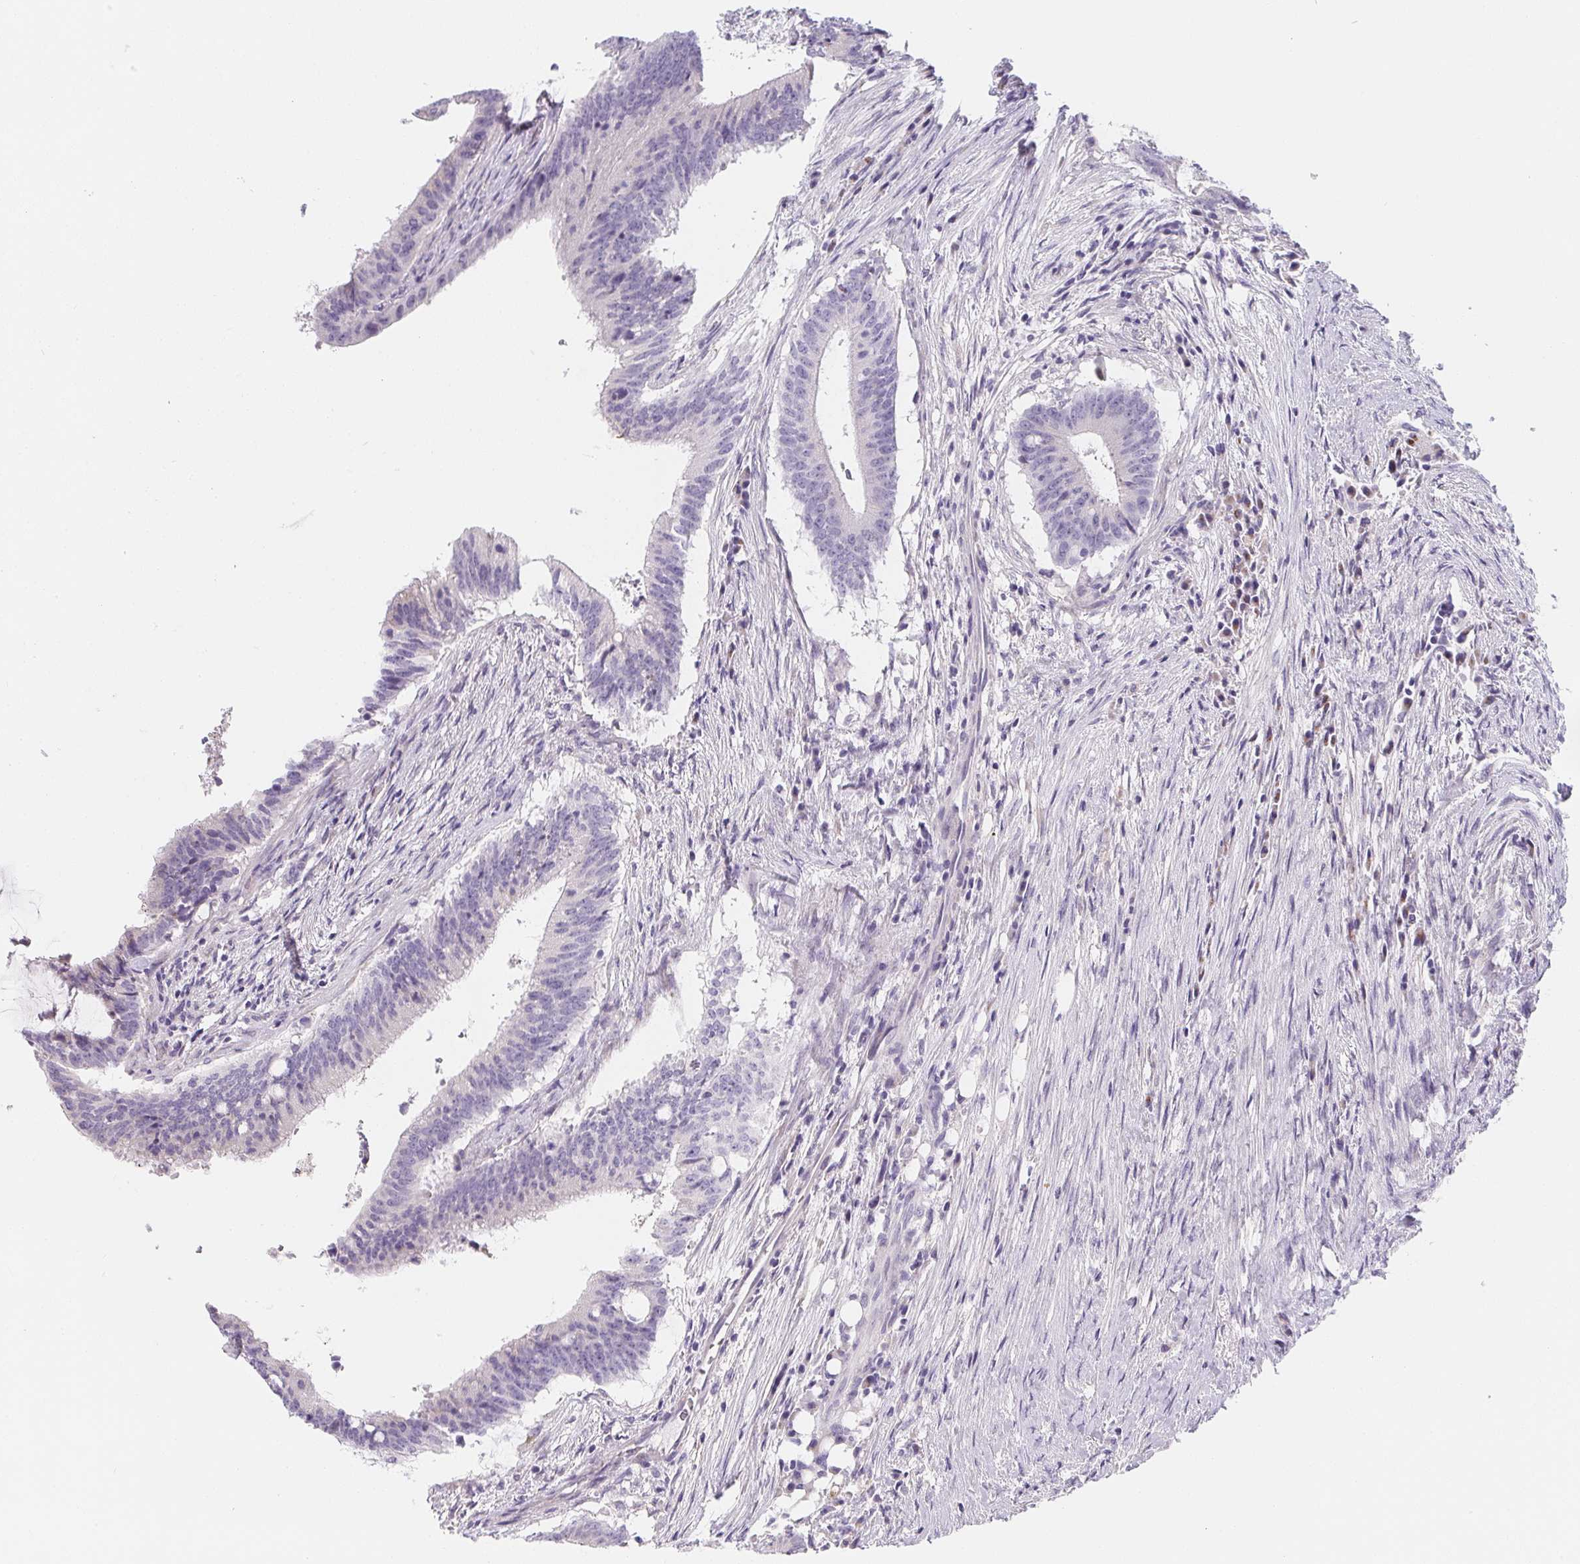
{"staining": {"intensity": "negative", "quantity": "none", "location": "none"}, "tissue": "colorectal cancer", "cell_type": "Tumor cells", "image_type": "cancer", "snomed": [{"axis": "morphology", "description": "Adenocarcinoma, NOS"}, {"axis": "topography", "description": "Colon"}], "caption": "Colorectal cancer (adenocarcinoma) was stained to show a protein in brown. There is no significant expression in tumor cells.", "gene": "MAP1A", "patient": {"sex": "female", "age": 43}}